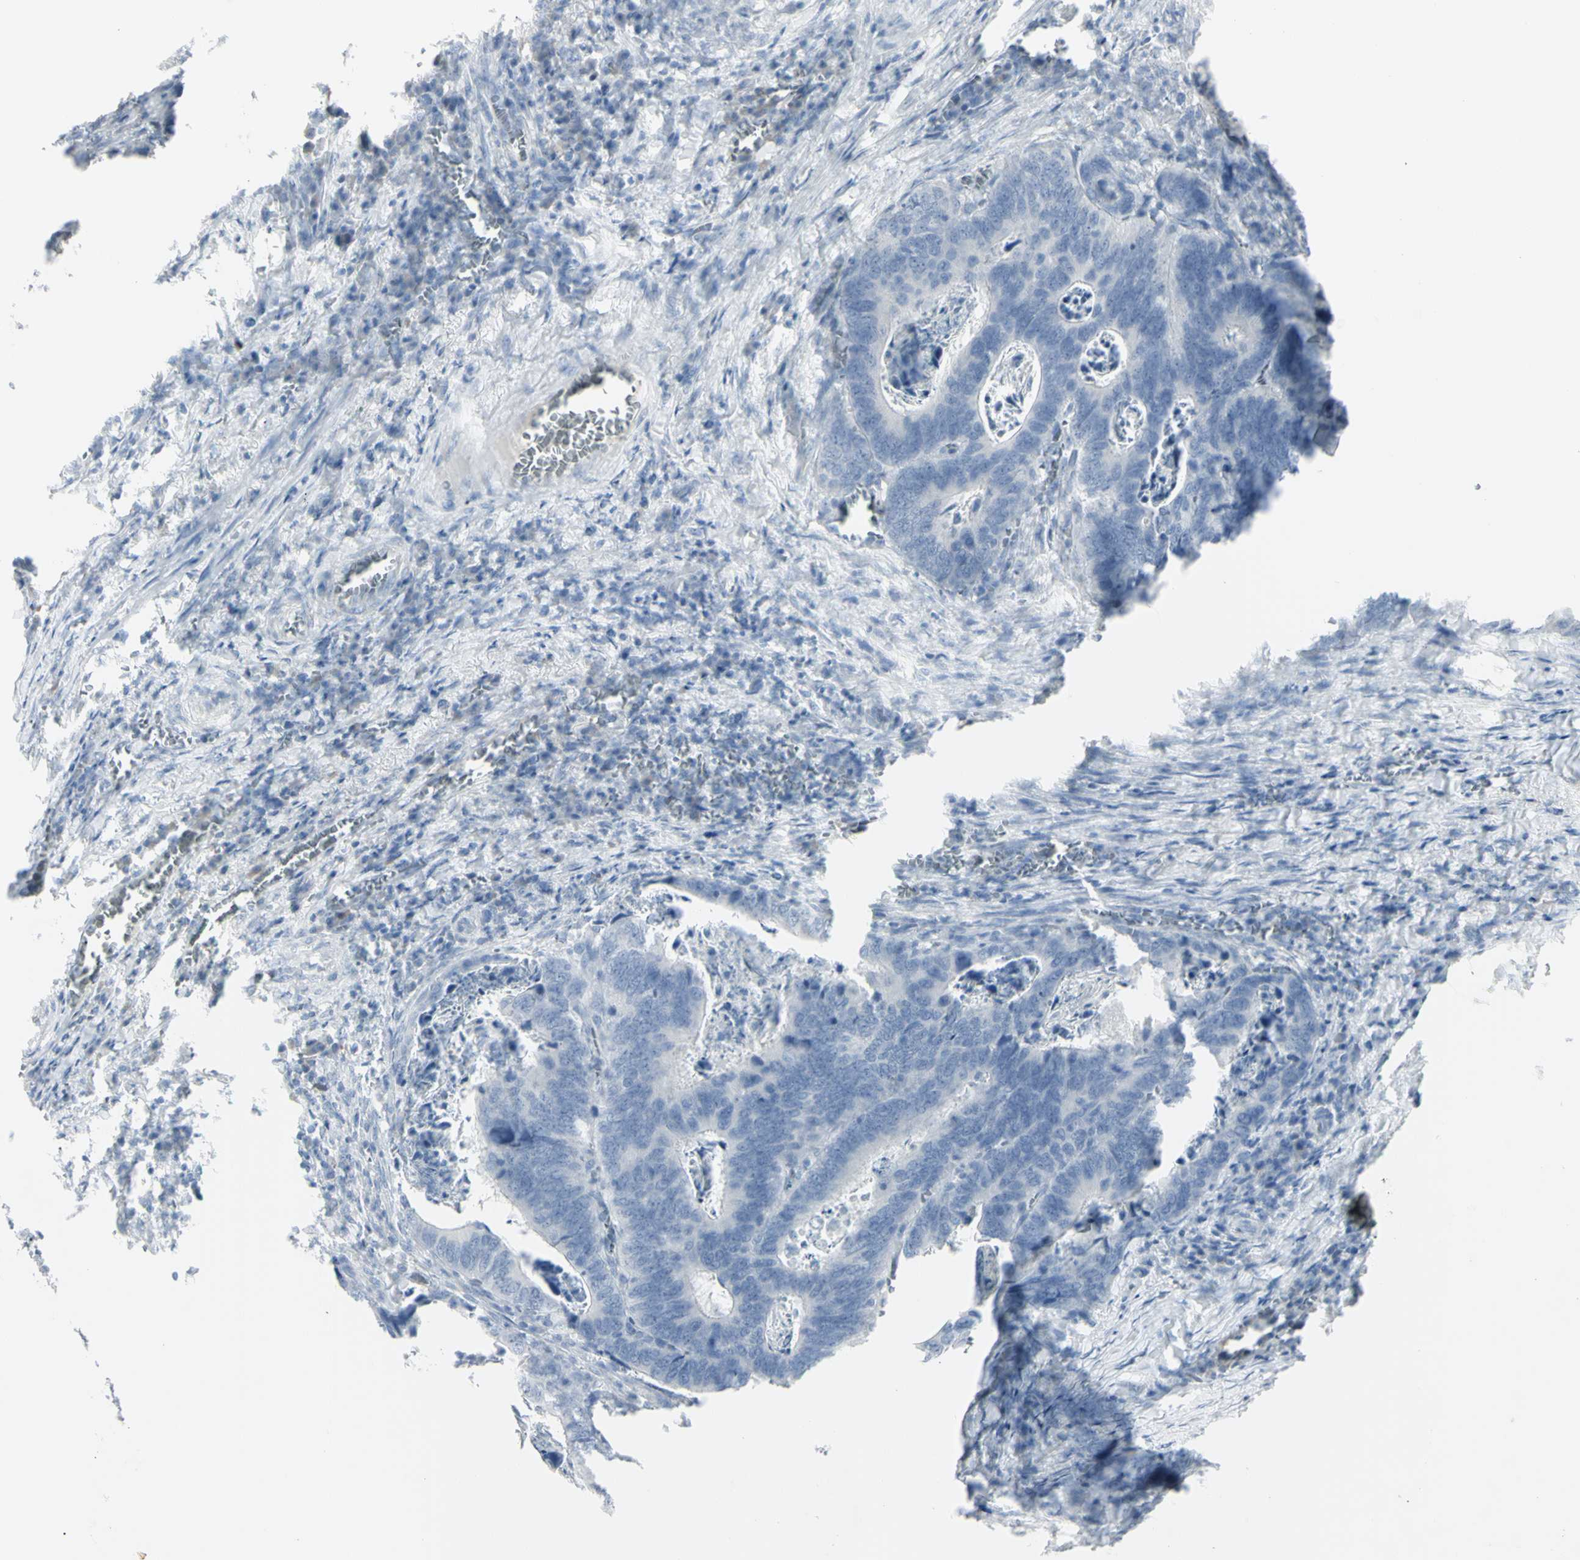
{"staining": {"intensity": "negative", "quantity": "none", "location": "none"}, "tissue": "colorectal cancer", "cell_type": "Tumor cells", "image_type": "cancer", "snomed": [{"axis": "morphology", "description": "Adenocarcinoma, NOS"}, {"axis": "topography", "description": "Colon"}], "caption": "Image shows no protein expression in tumor cells of colorectal cancer (adenocarcinoma) tissue.", "gene": "PIP", "patient": {"sex": "male", "age": 72}}